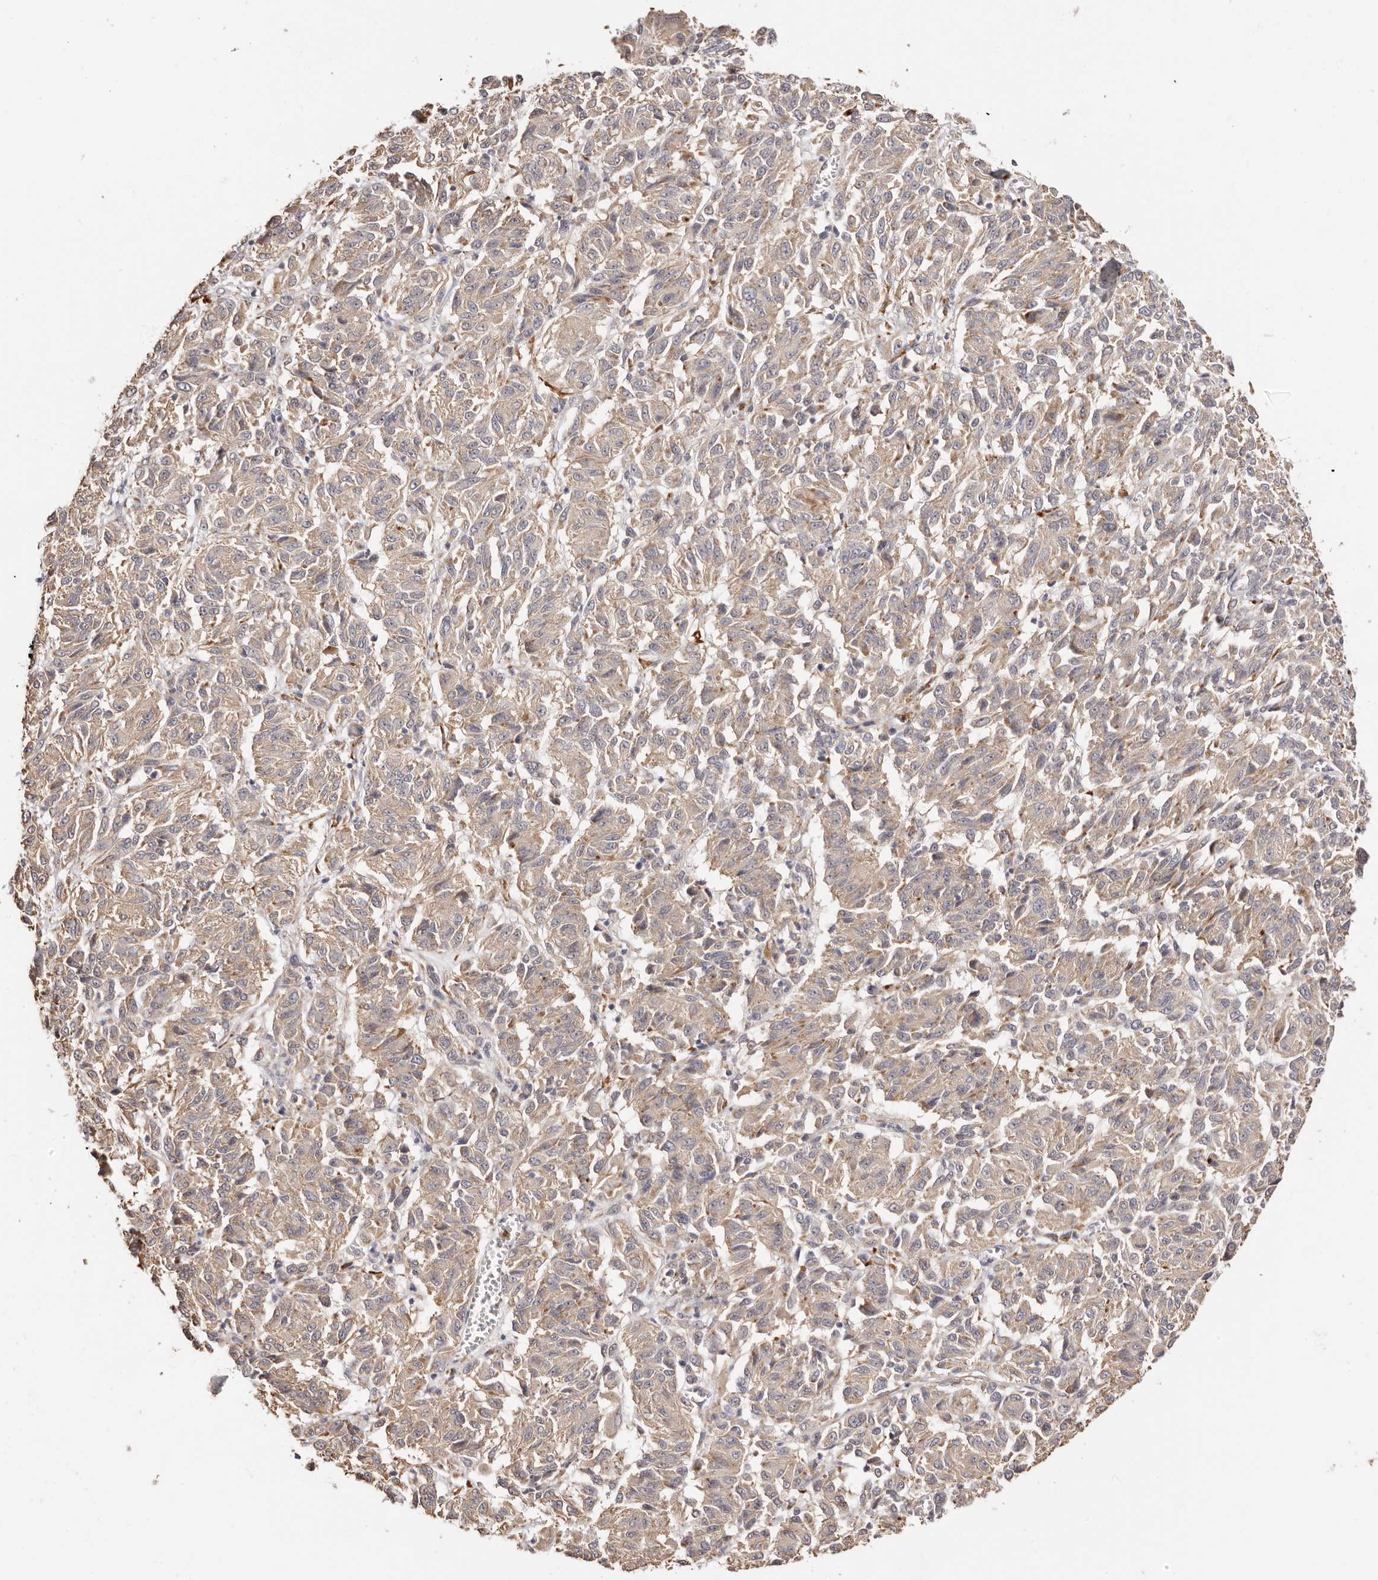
{"staining": {"intensity": "weak", "quantity": ">75%", "location": "cytoplasmic/membranous"}, "tissue": "melanoma", "cell_type": "Tumor cells", "image_type": "cancer", "snomed": [{"axis": "morphology", "description": "Malignant melanoma, Metastatic site"}, {"axis": "topography", "description": "Lung"}], "caption": "Melanoma was stained to show a protein in brown. There is low levels of weak cytoplasmic/membranous staining in approximately >75% of tumor cells. The staining was performed using DAB to visualize the protein expression in brown, while the nuclei were stained in blue with hematoxylin (Magnification: 20x).", "gene": "BCL2L15", "patient": {"sex": "male", "age": 64}}